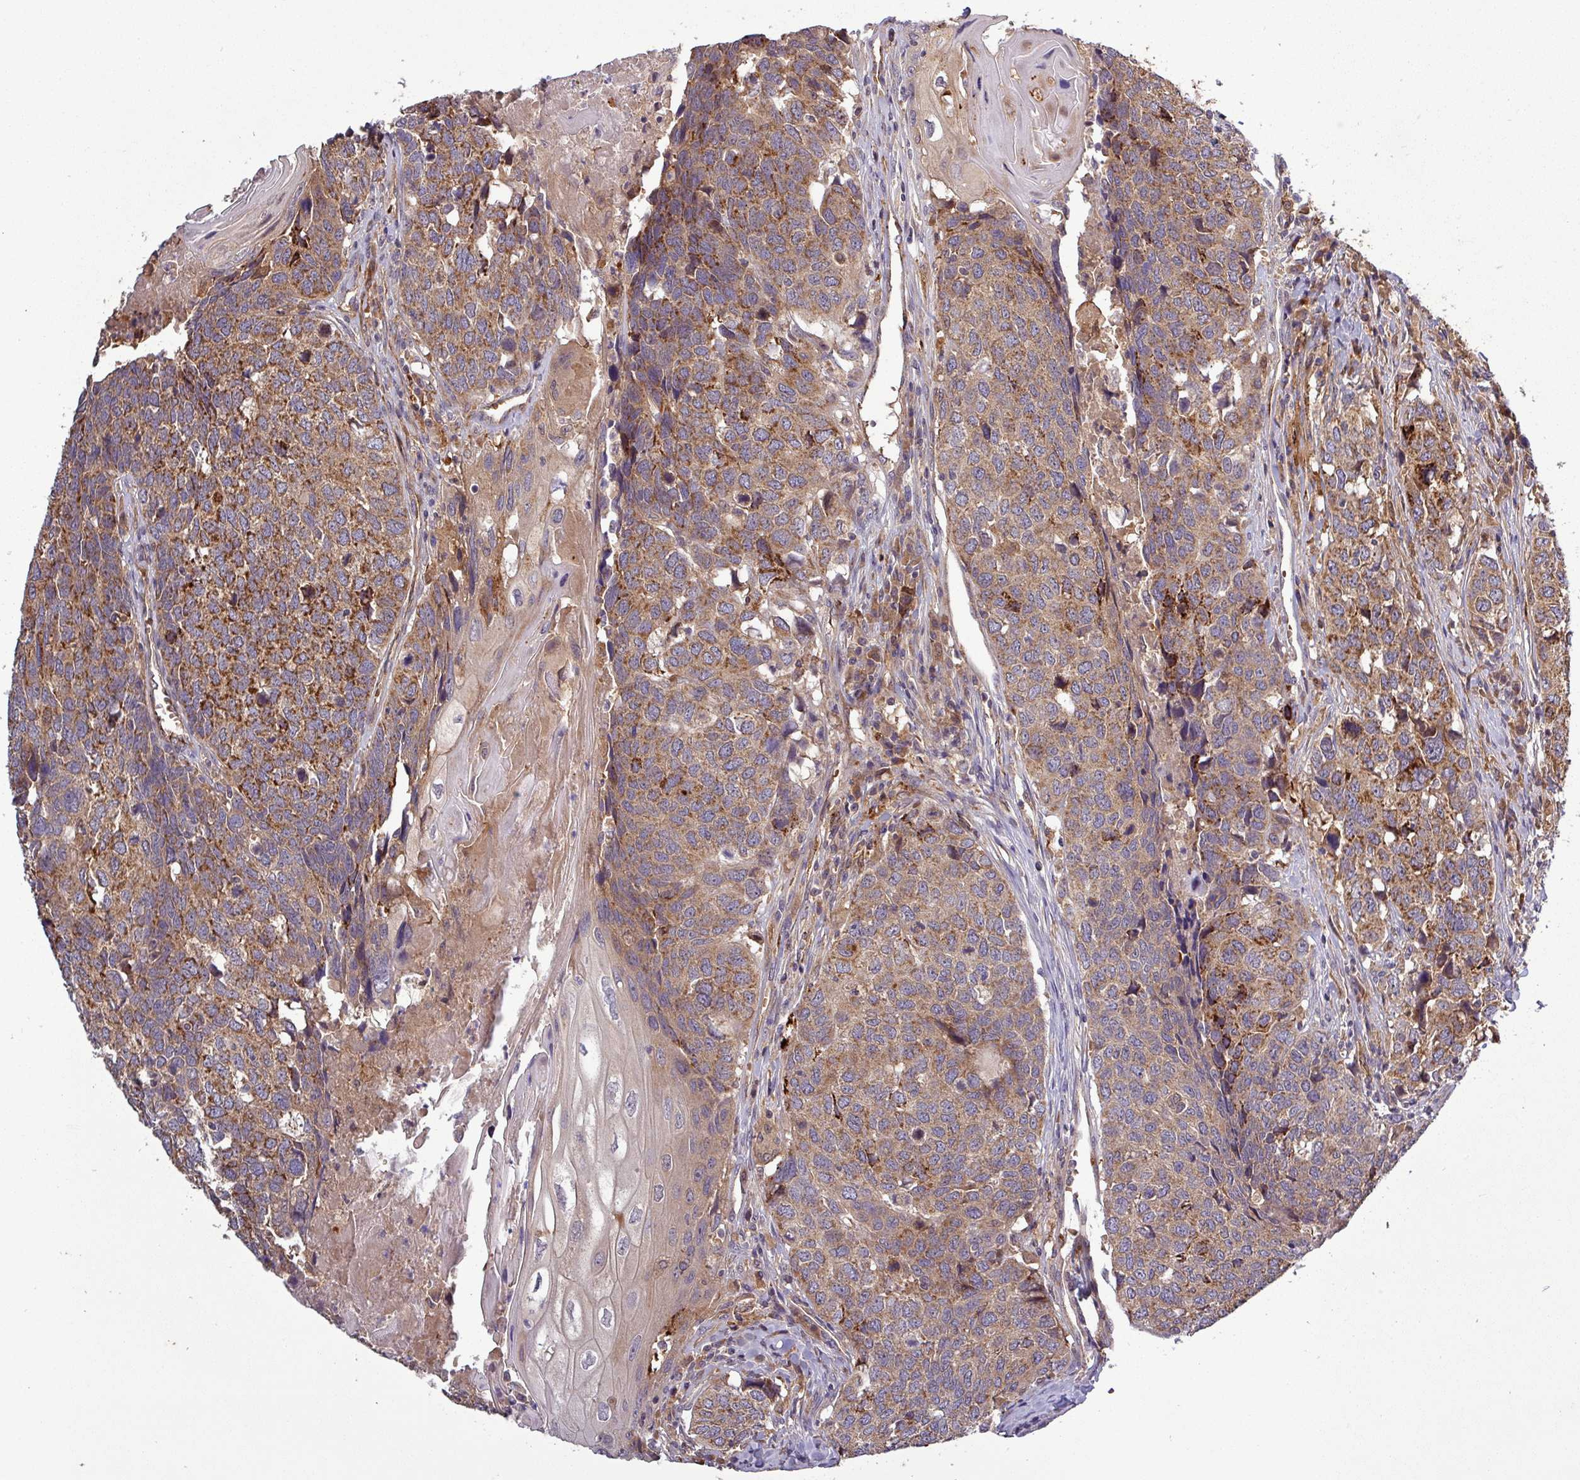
{"staining": {"intensity": "strong", "quantity": ">75%", "location": "cytoplasmic/membranous"}, "tissue": "head and neck cancer", "cell_type": "Tumor cells", "image_type": "cancer", "snomed": [{"axis": "morphology", "description": "Squamous cell carcinoma, NOS"}, {"axis": "topography", "description": "Head-Neck"}], "caption": "Approximately >75% of tumor cells in head and neck cancer display strong cytoplasmic/membranous protein staining as visualized by brown immunohistochemical staining.", "gene": "SIRPB2", "patient": {"sex": "male", "age": 66}}